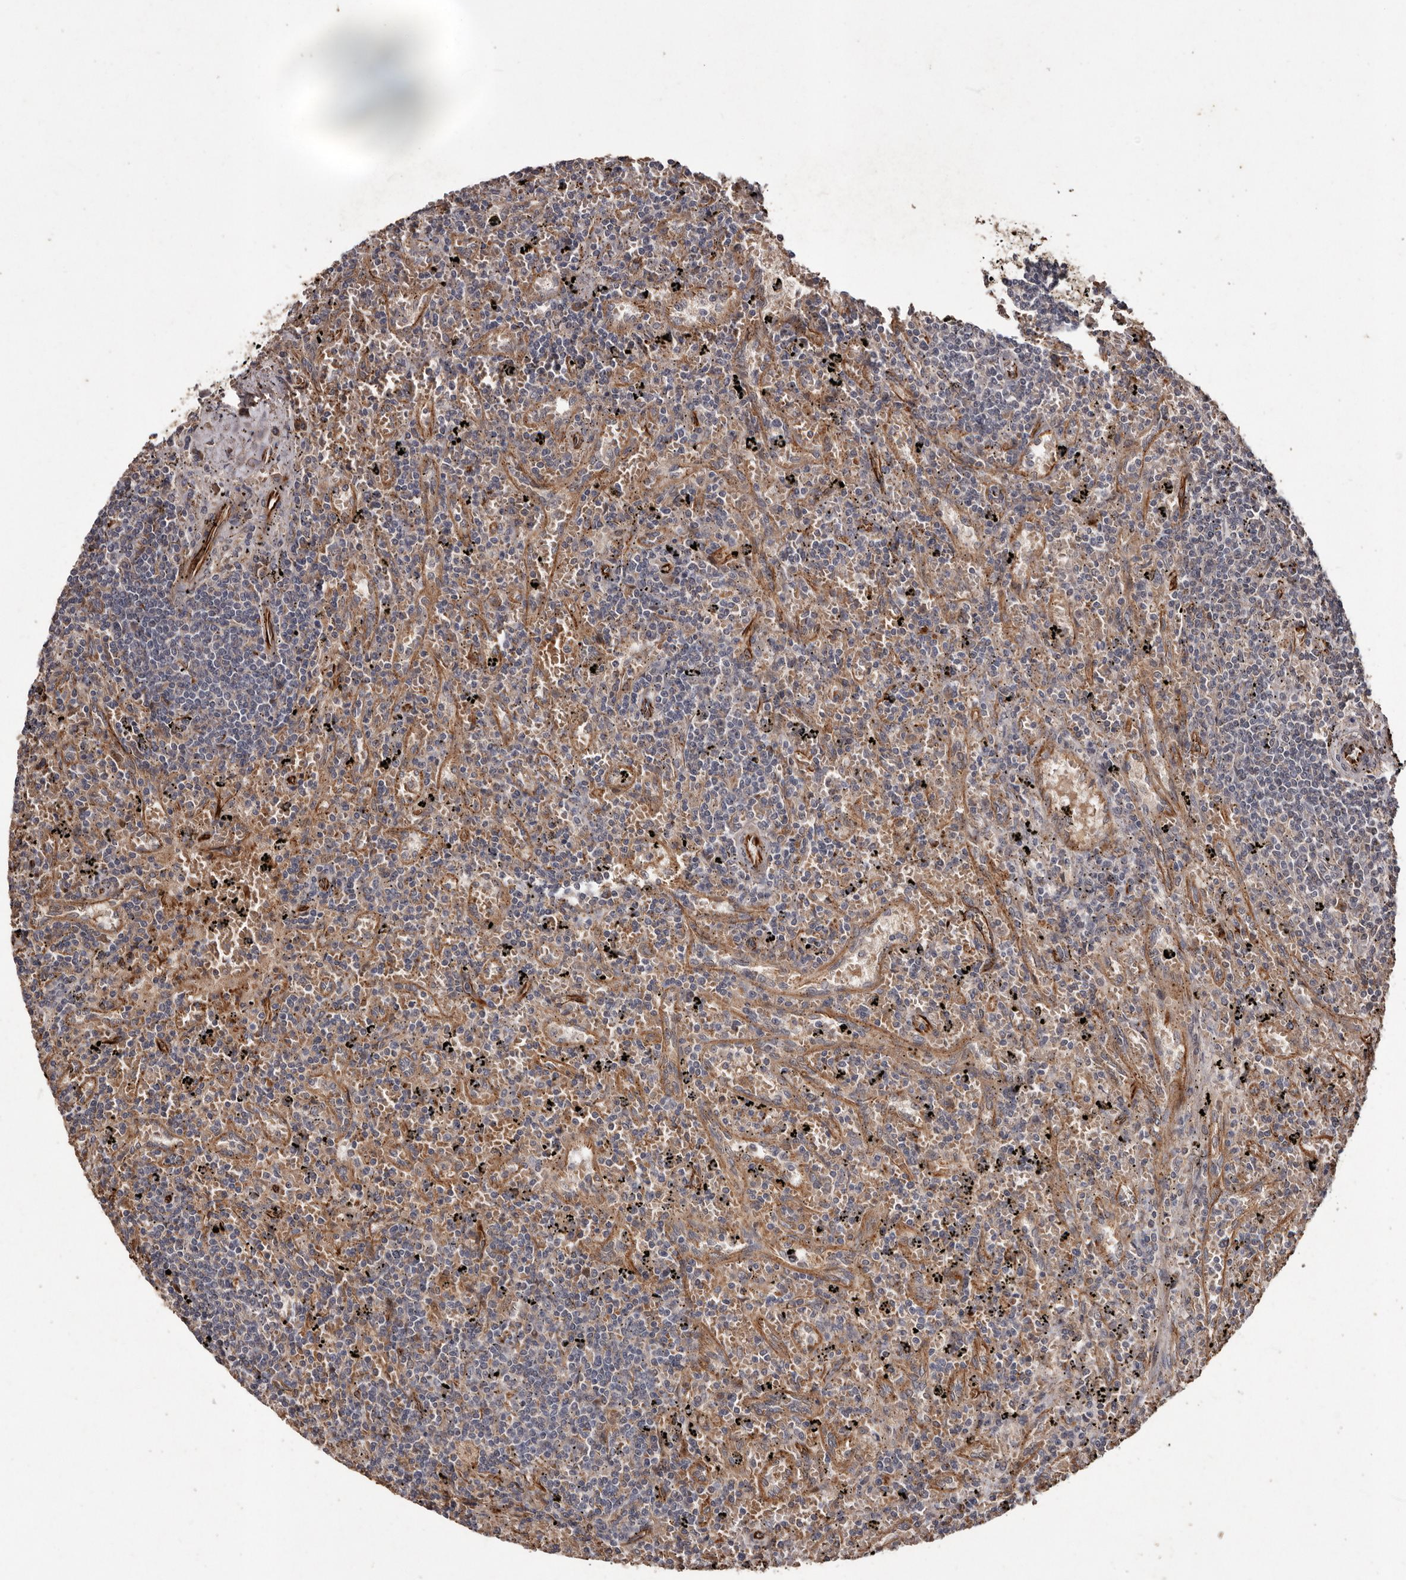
{"staining": {"intensity": "negative", "quantity": "none", "location": "none"}, "tissue": "lymphoma", "cell_type": "Tumor cells", "image_type": "cancer", "snomed": [{"axis": "morphology", "description": "Malignant lymphoma, non-Hodgkin's type, Low grade"}, {"axis": "topography", "description": "Spleen"}], "caption": "The micrograph demonstrates no significant positivity in tumor cells of lymphoma.", "gene": "BRAT1", "patient": {"sex": "male", "age": 76}}